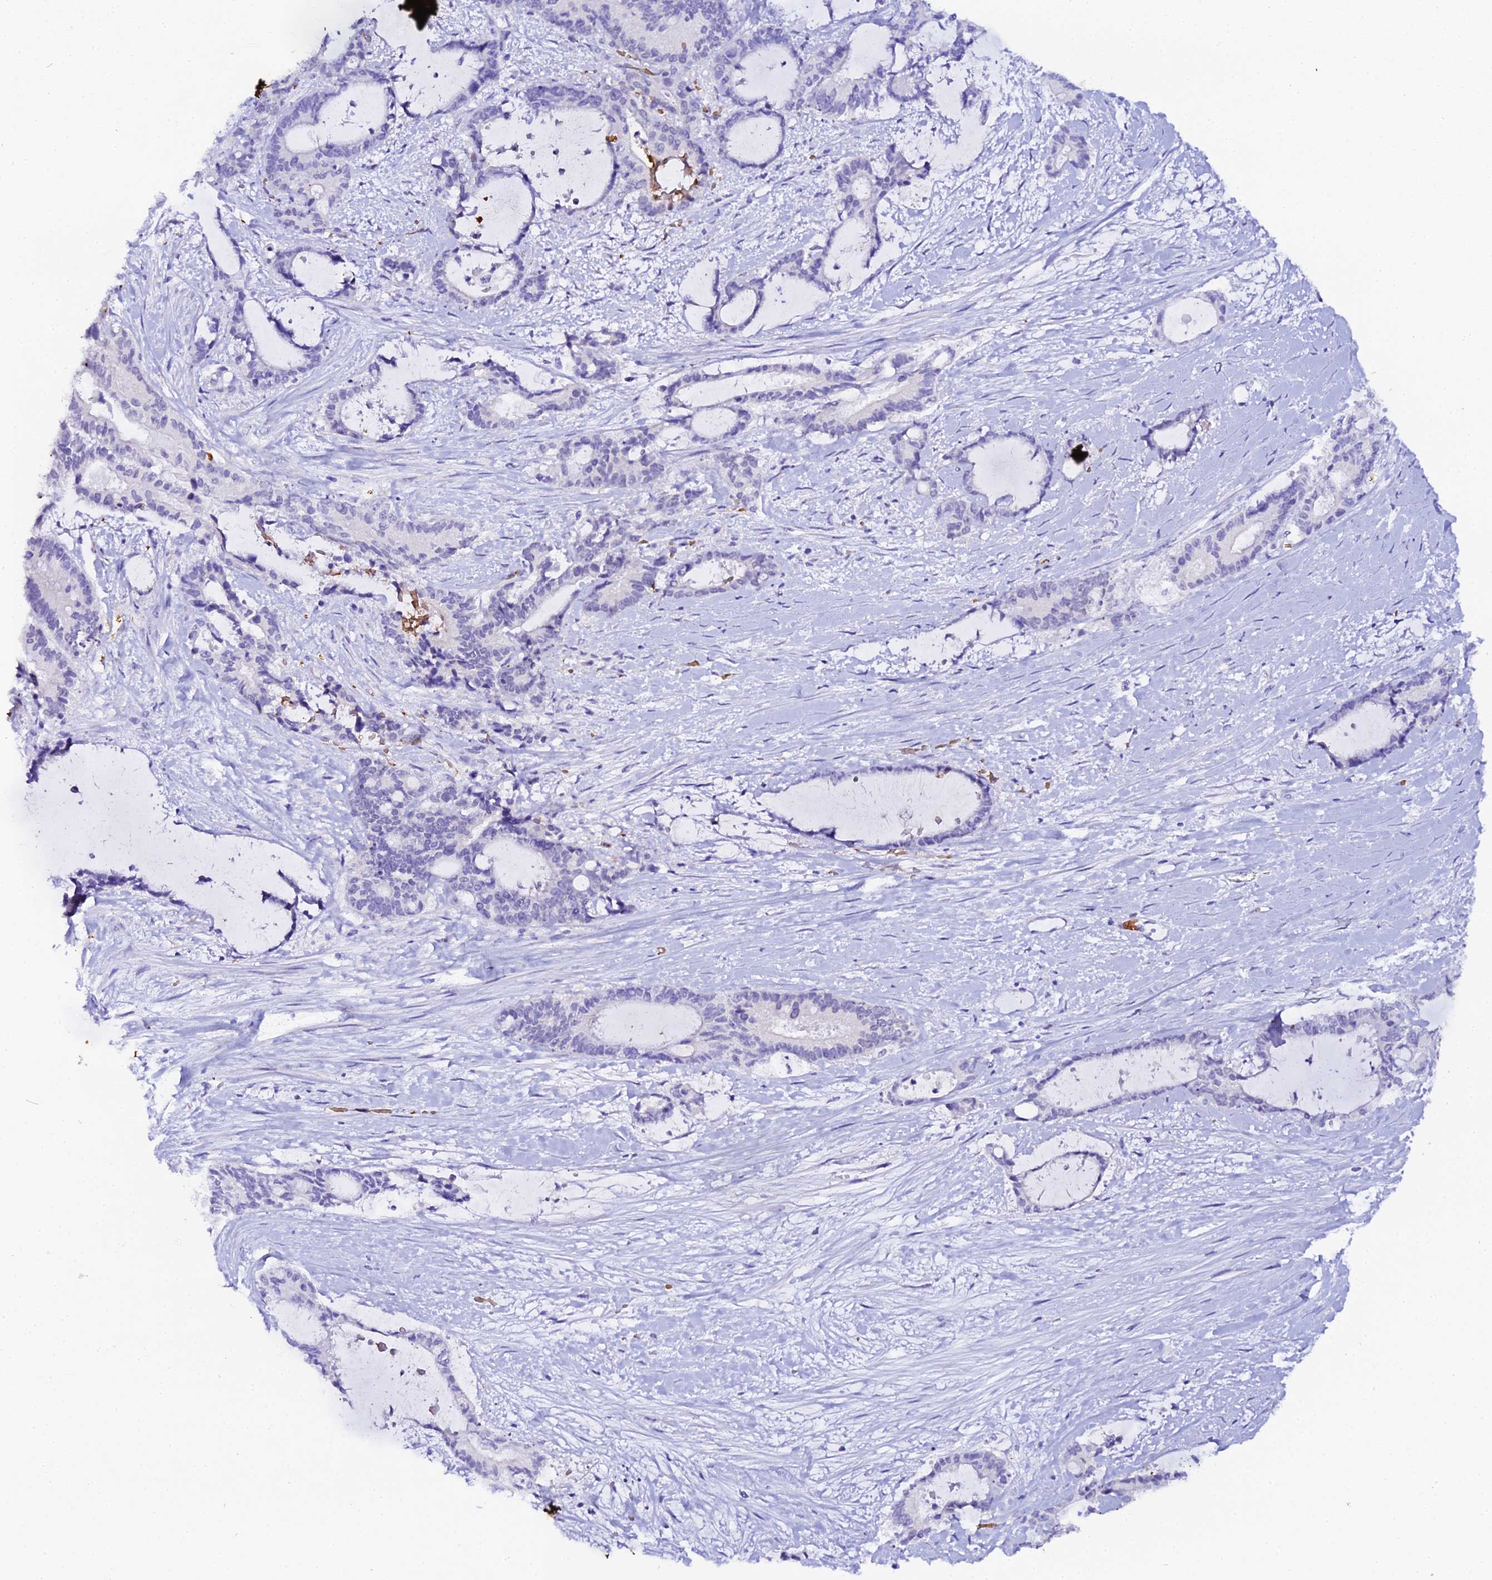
{"staining": {"intensity": "negative", "quantity": "none", "location": "none"}, "tissue": "liver cancer", "cell_type": "Tumor cells", "image_type": "cancer", "snomed": [{"axis": "morphology", "description": "Normal tissue, NOS"}, {"axis": "morphology", "description": "Cholangiocarcinoma"}, {"axis": "topography", "description": "Liver"}, {"axis": "topography", "description": "Peripheral nerve tissue"}], "caption": "Protein analysis of liver cancer (cholangiocarcinoma) displays no significant staining in tumor cells. The staining is performed using DAB (3,3'-diaminobenzidine) brown chromogen with nuclei counter-stained in using hematoxylin.", "gene": "CFAP45", "patient": {"sex": "female", "age": 73}}